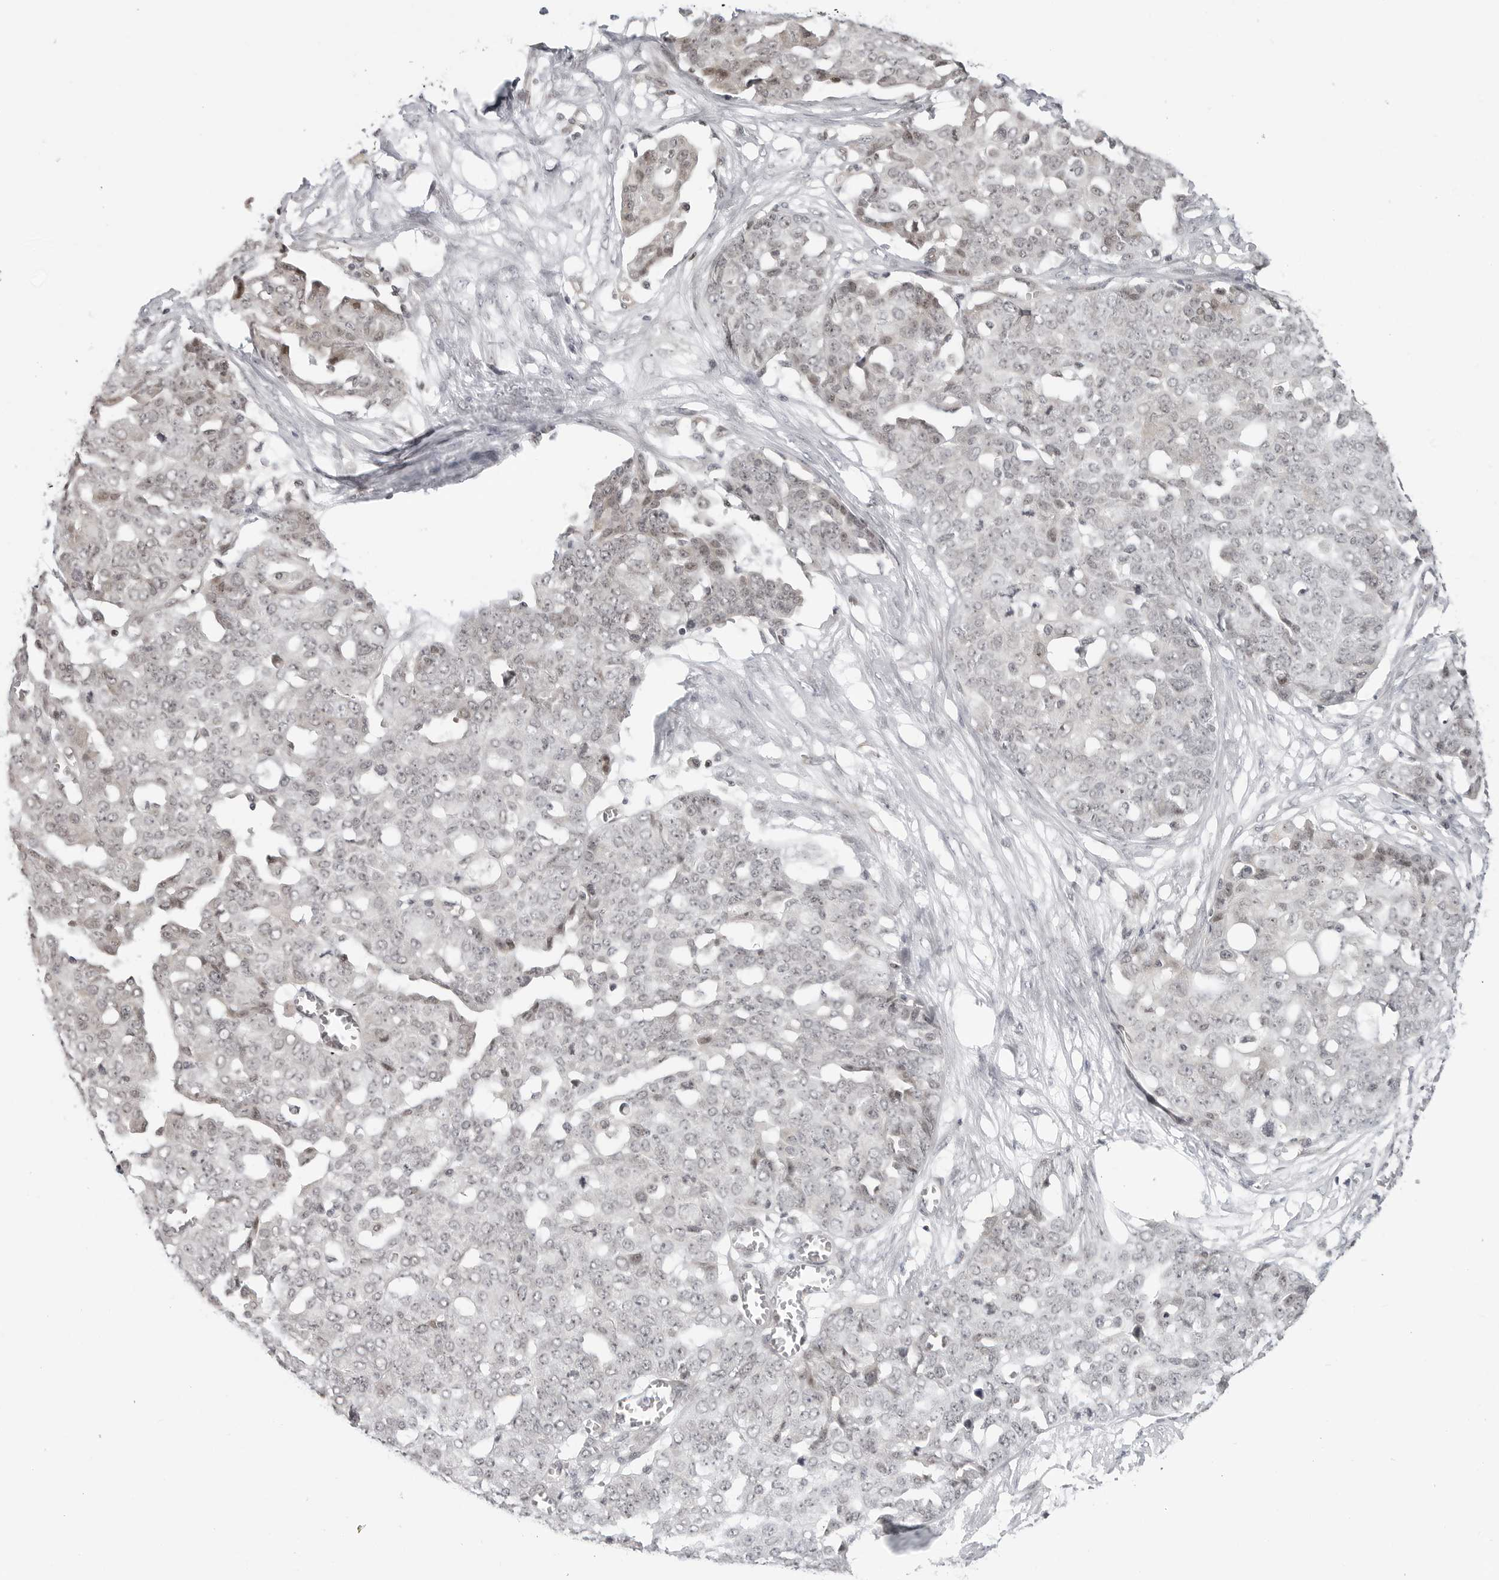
{"staining": {"intensity": "weak", "quantity": "<25%", "location": "nuclear"}, "tissue": "ovarian cancer", "cell_type": "Tumor cells", "image_type": "cancer", "snomed": [{"axis": "morphology", "description": "Cystadenocarcinoma, serous, NOS"}, {"axis": "topography", "description": "Soft tissue"}, {"axis": "topography", "description": "Ovary"}], "caption": "An IHC histopathology image of serous cystadenocarcinoma (ovarian) is shown. There is no staining in tumor cells of serous cystadenocarcinoma (ovarian).", "gene": "C8orf33", "patient": {"sex": "female", "age": 57}}